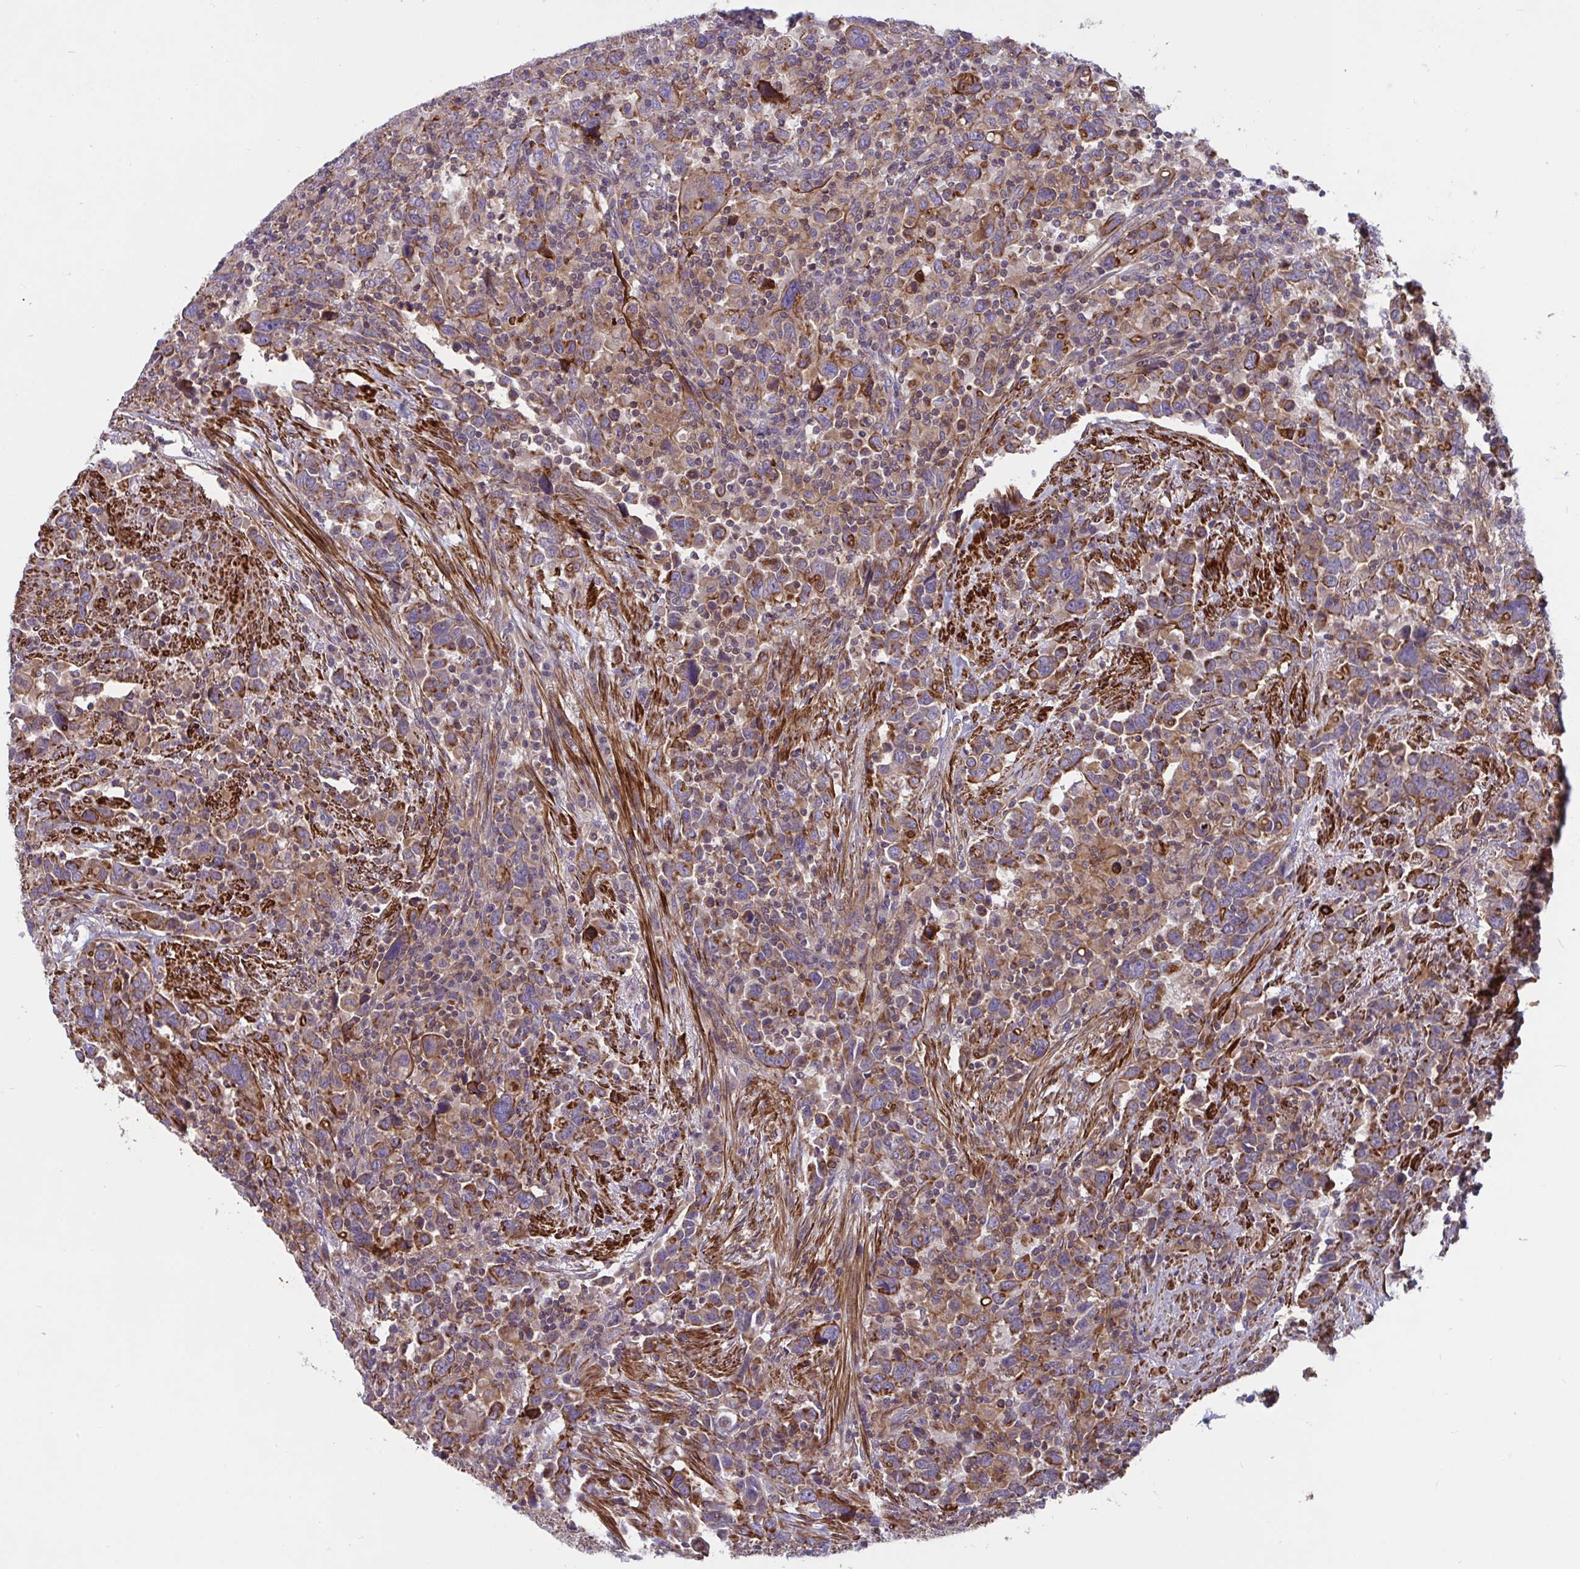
{"staining": {"intensity": "weak", "quantity": ">75%", "location": "cytoplasmic/membranous"}, "tissue": "urothelial cancer", "cell_type": "Tumor cells", "image_type": "cancer", "snomed": [{"axis": "morphology", "description": "Urothelial carcinoma, High grade"}, {"axis": "topography", "description": "Urinary bladder"}], "caption": "Immunohistochemical staining of urothelial carcinoma (high-grade) displays low levels of weak cytoplasmic/membranous staining in approximately >75% of tumor cells.", "gene": "TANK", "patient": {"sex": "male", "age": 61}}